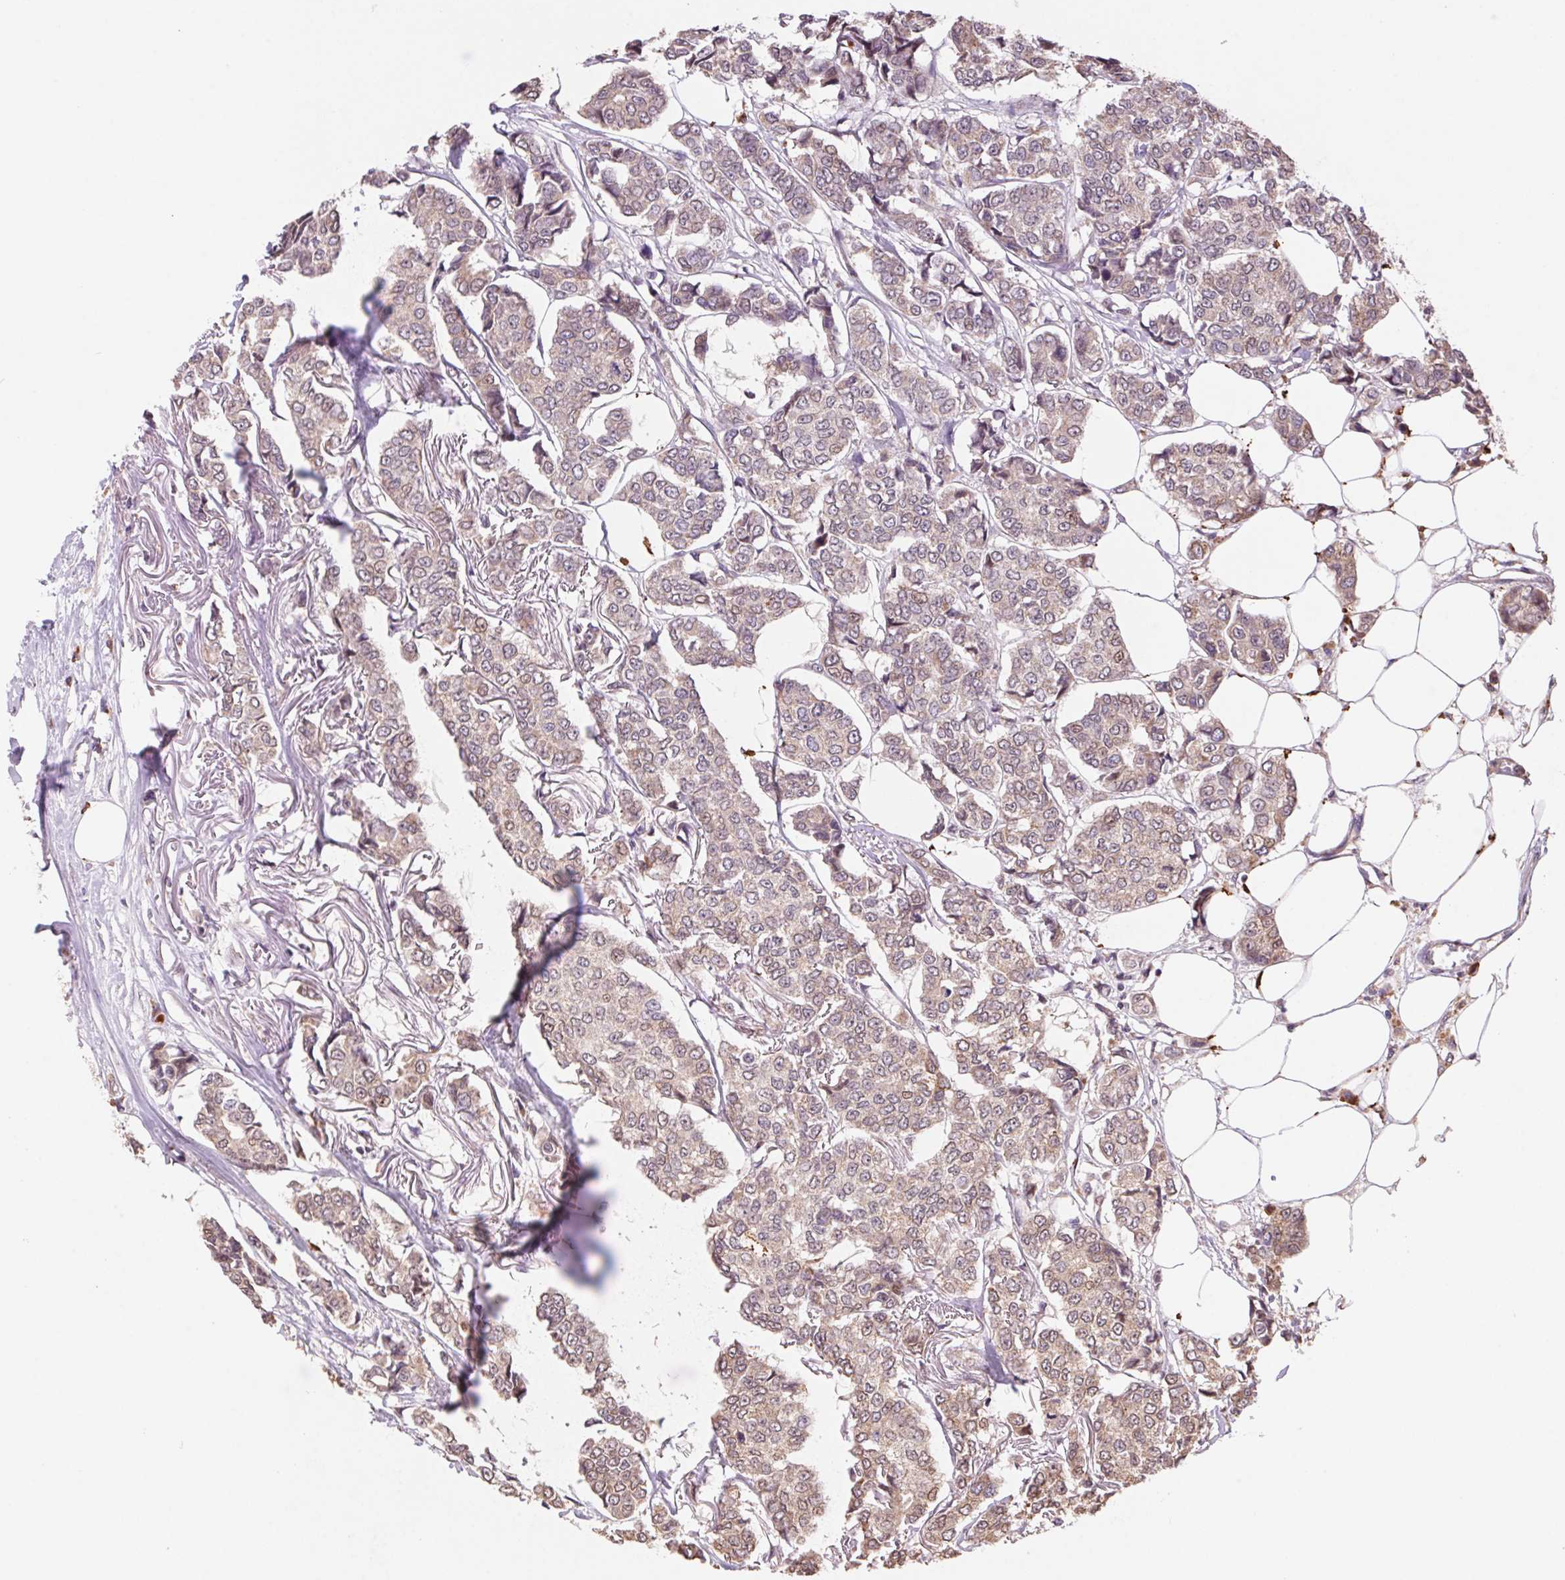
{"staining": {"intensity": "weak", "quantity": ">75%", "location": "cytoplasmic/membranous"}, "tissue": "breast cancer", "cell_type": "Tumor cells", "image_type": "cancer", "snomed": [{"axis": "morphology", "description": "Duct carcinoma"}, {"axis": "topography", "description": "Breast"}], "caption": "Tumor cells demonstrate low levels of weak cytoplasmic/membranous positivity in approximately >75% of cells in human breast cancer (intraductal carcinoma). Immunohistochemistry (ihc) stains the protein in brown and the nuclei are stained blue.", "gene": "PDHA1", "patient": {"sex": "female", "age": 94}}